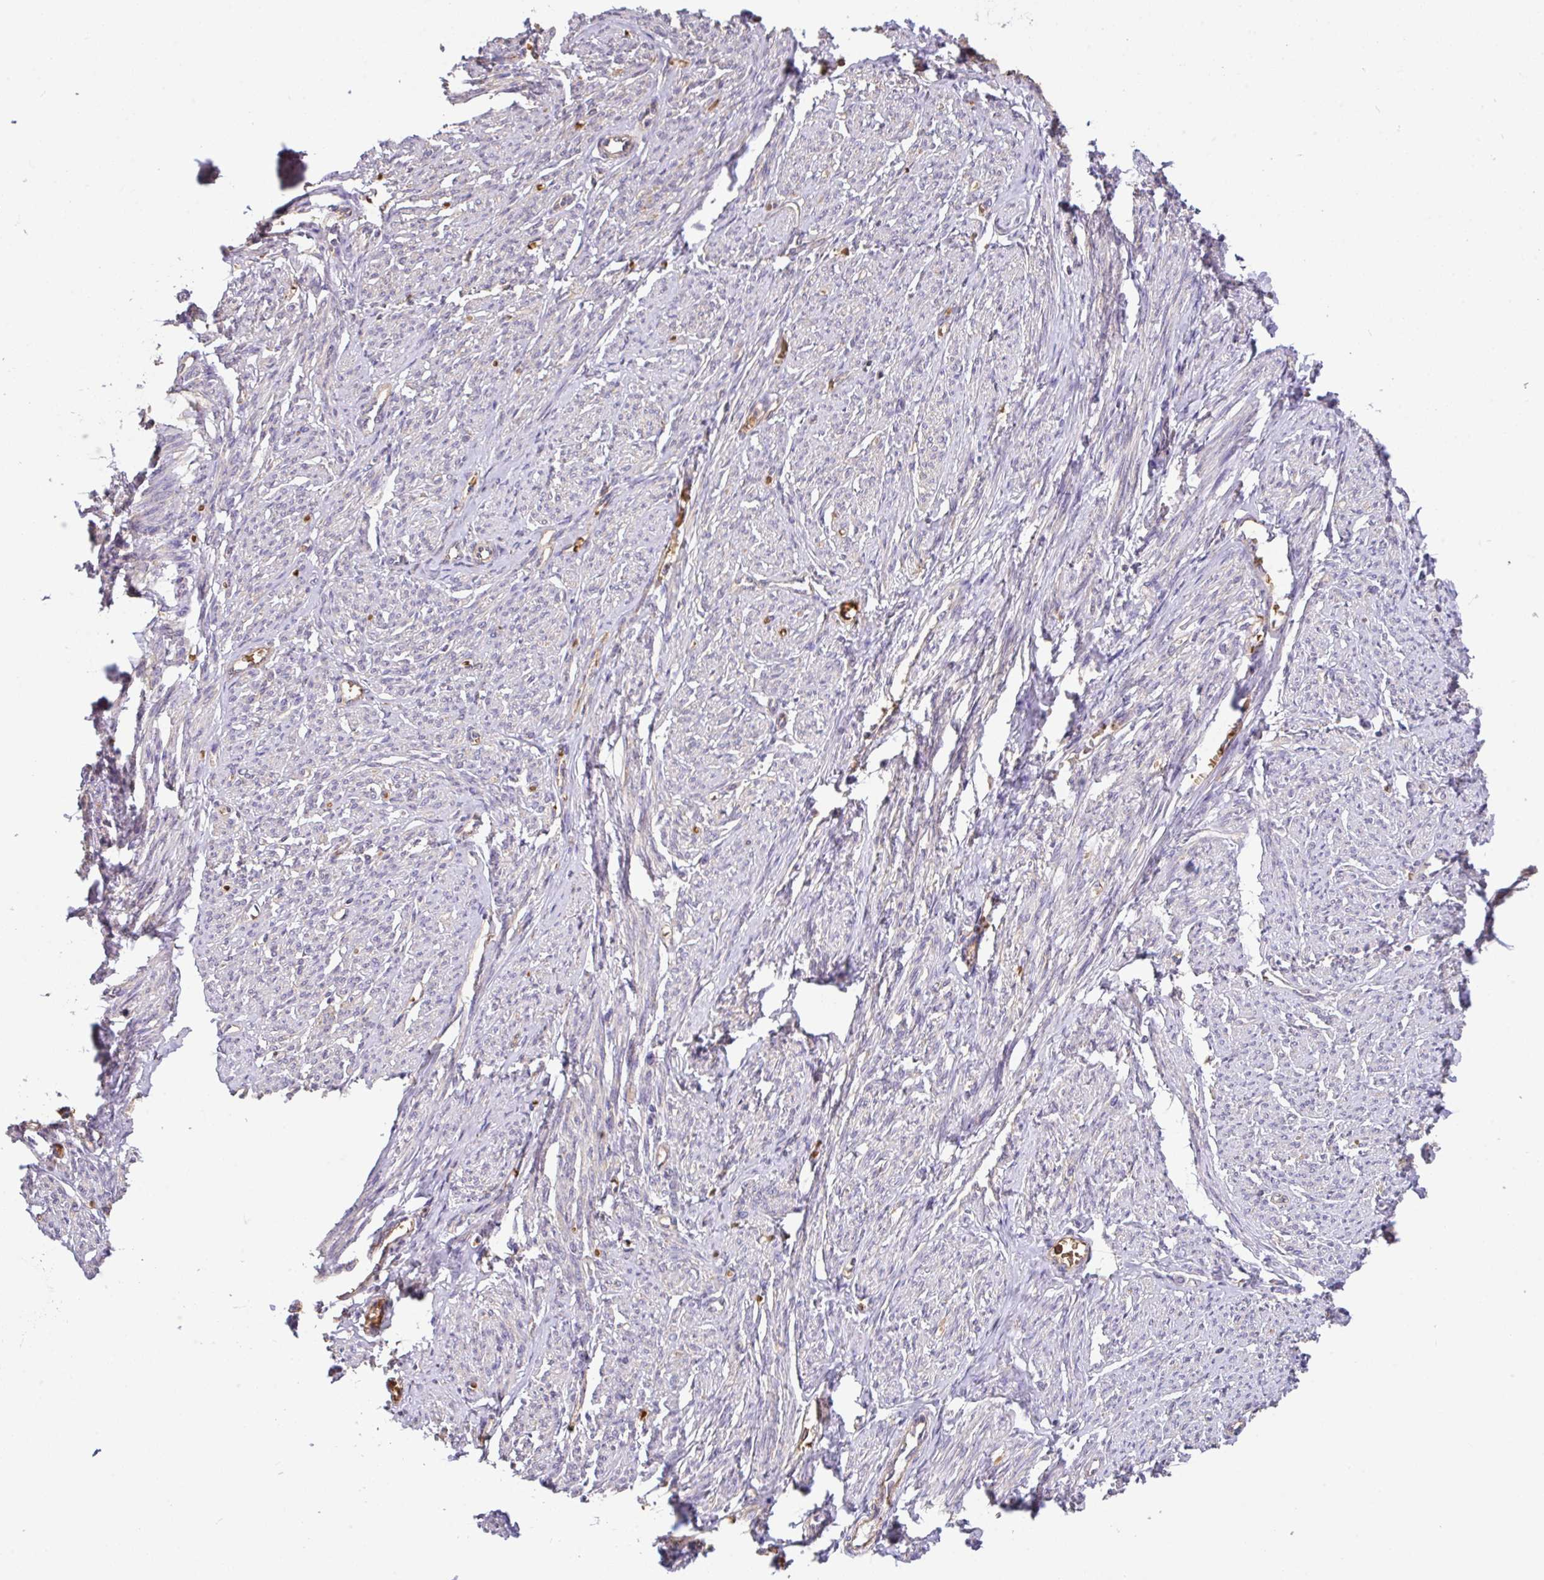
{"staining": {"intensity": "weak", "quantity": "<25%", "location": "cytoplasmic/membranous"}, "tissue": "smooth muscle", "cell_type": "Smooth muscle cells", "image_type": "normal", "snomed": [{"axis": "morphology", "description": "Normal tissue, NOS"}, {"axis": "topography", "description": "Smooth muscle"}], "caption": "Immunohistochemistry of unremarkable human smooth muscle demonstrates no staining in smooth muscle cells.", "gene": "C1QTNF9B", "patient": {"sex": "female", "age": 65}}